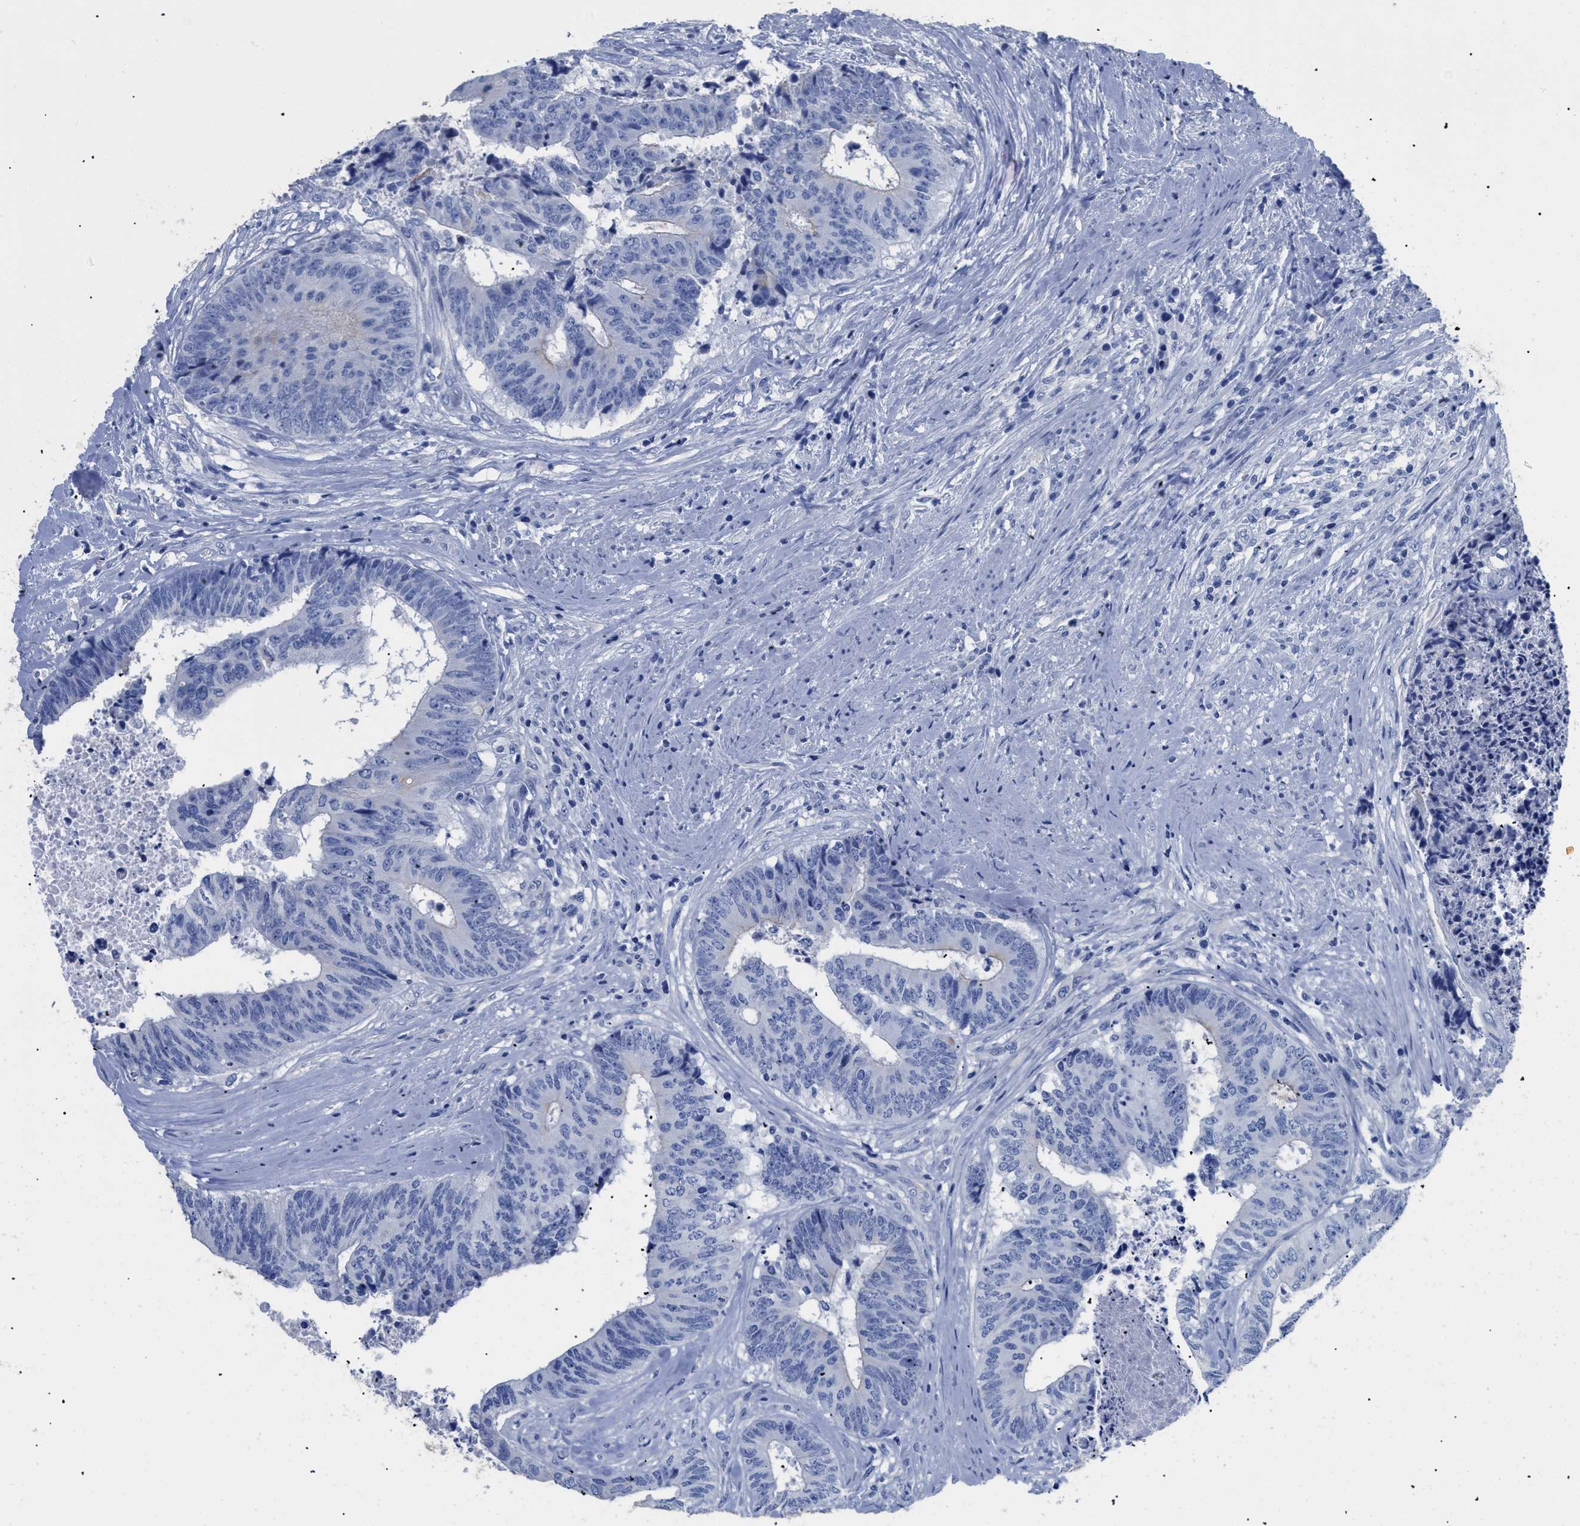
{"staining": {"intensity": "negative", "quantity": "none", "location": "none"}, "tissue": "colorectal cancer", "cell_type": "Tumor cells", "image_type": "cancer", "snomed": [{"axis": "morphology", "description": "Adenocarcinoma, NOS"}, {"axis": "topography", "description": "Rectum"}], "caption": "Immunohistochemistry image of neoplastic tissue: human colorectal cancer (adenocarcinoma) stained with DAB reveals no significant protein expression in tumor cells. Brightfield microscopy of IHC stained with DAB (3,3'-diaminobenzidine) (brown) and hematoxylin (blue), captured at high magnification.", "gene": "DLC1", "patient": {"sex": "male", "age": 72}}